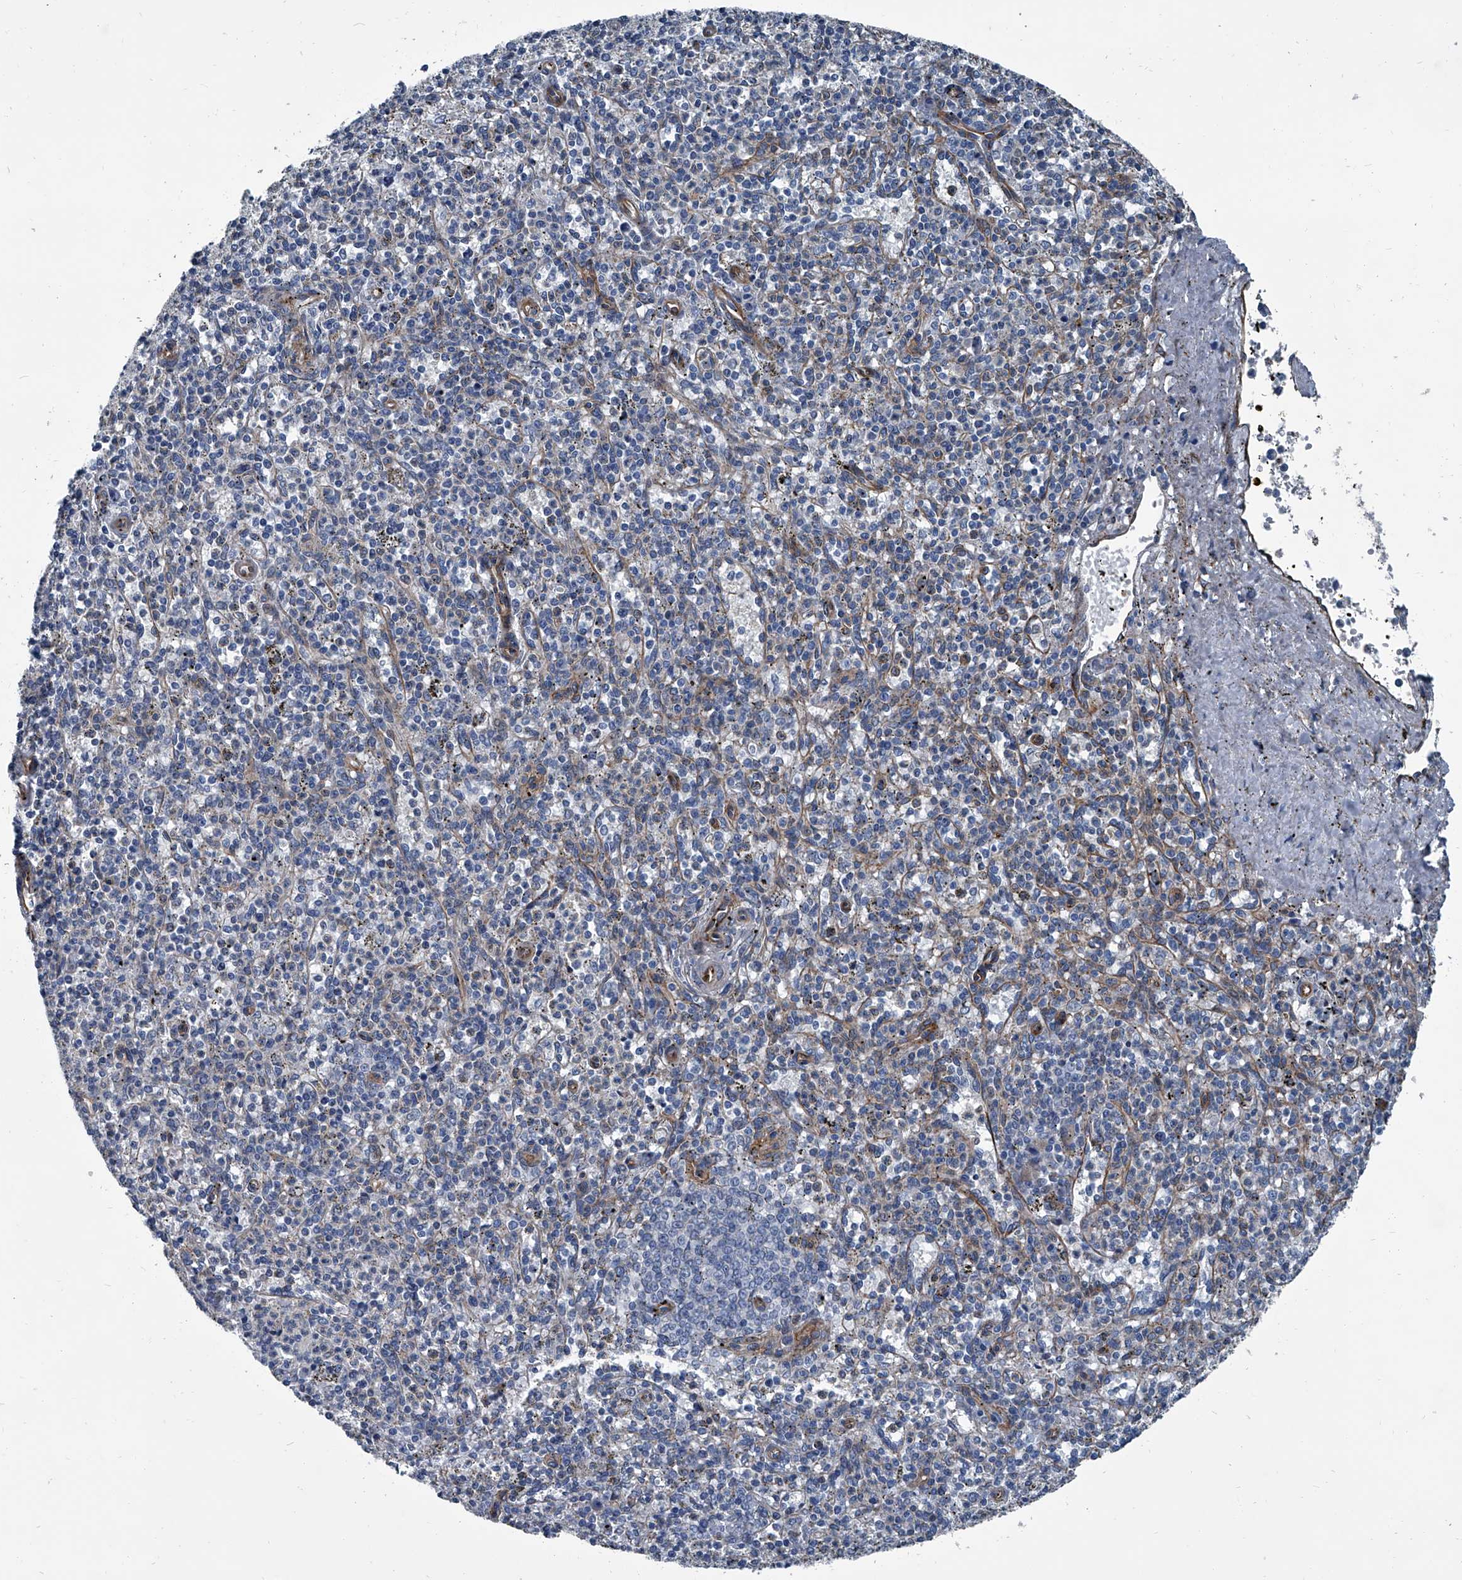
{"staining": {"intensity": "negative", "quantity": "none", "location": "none"}, "tissue": "spleen", "cell_type": "Cells in red pulp", "image_type": "normal", "snomed": [{"axis": "morphology", "description": "Normal tissue, NOS"}, {"axis": "topography", "description": "Spleen"}], "caption": "Immunohistochemistry (IHC) image of normal human spleen stained for a protein (brown), which demonstrates no expression in cells in red pulp.", "gene": "PLEC", "patient": {"sex": "male", "age": 72}}